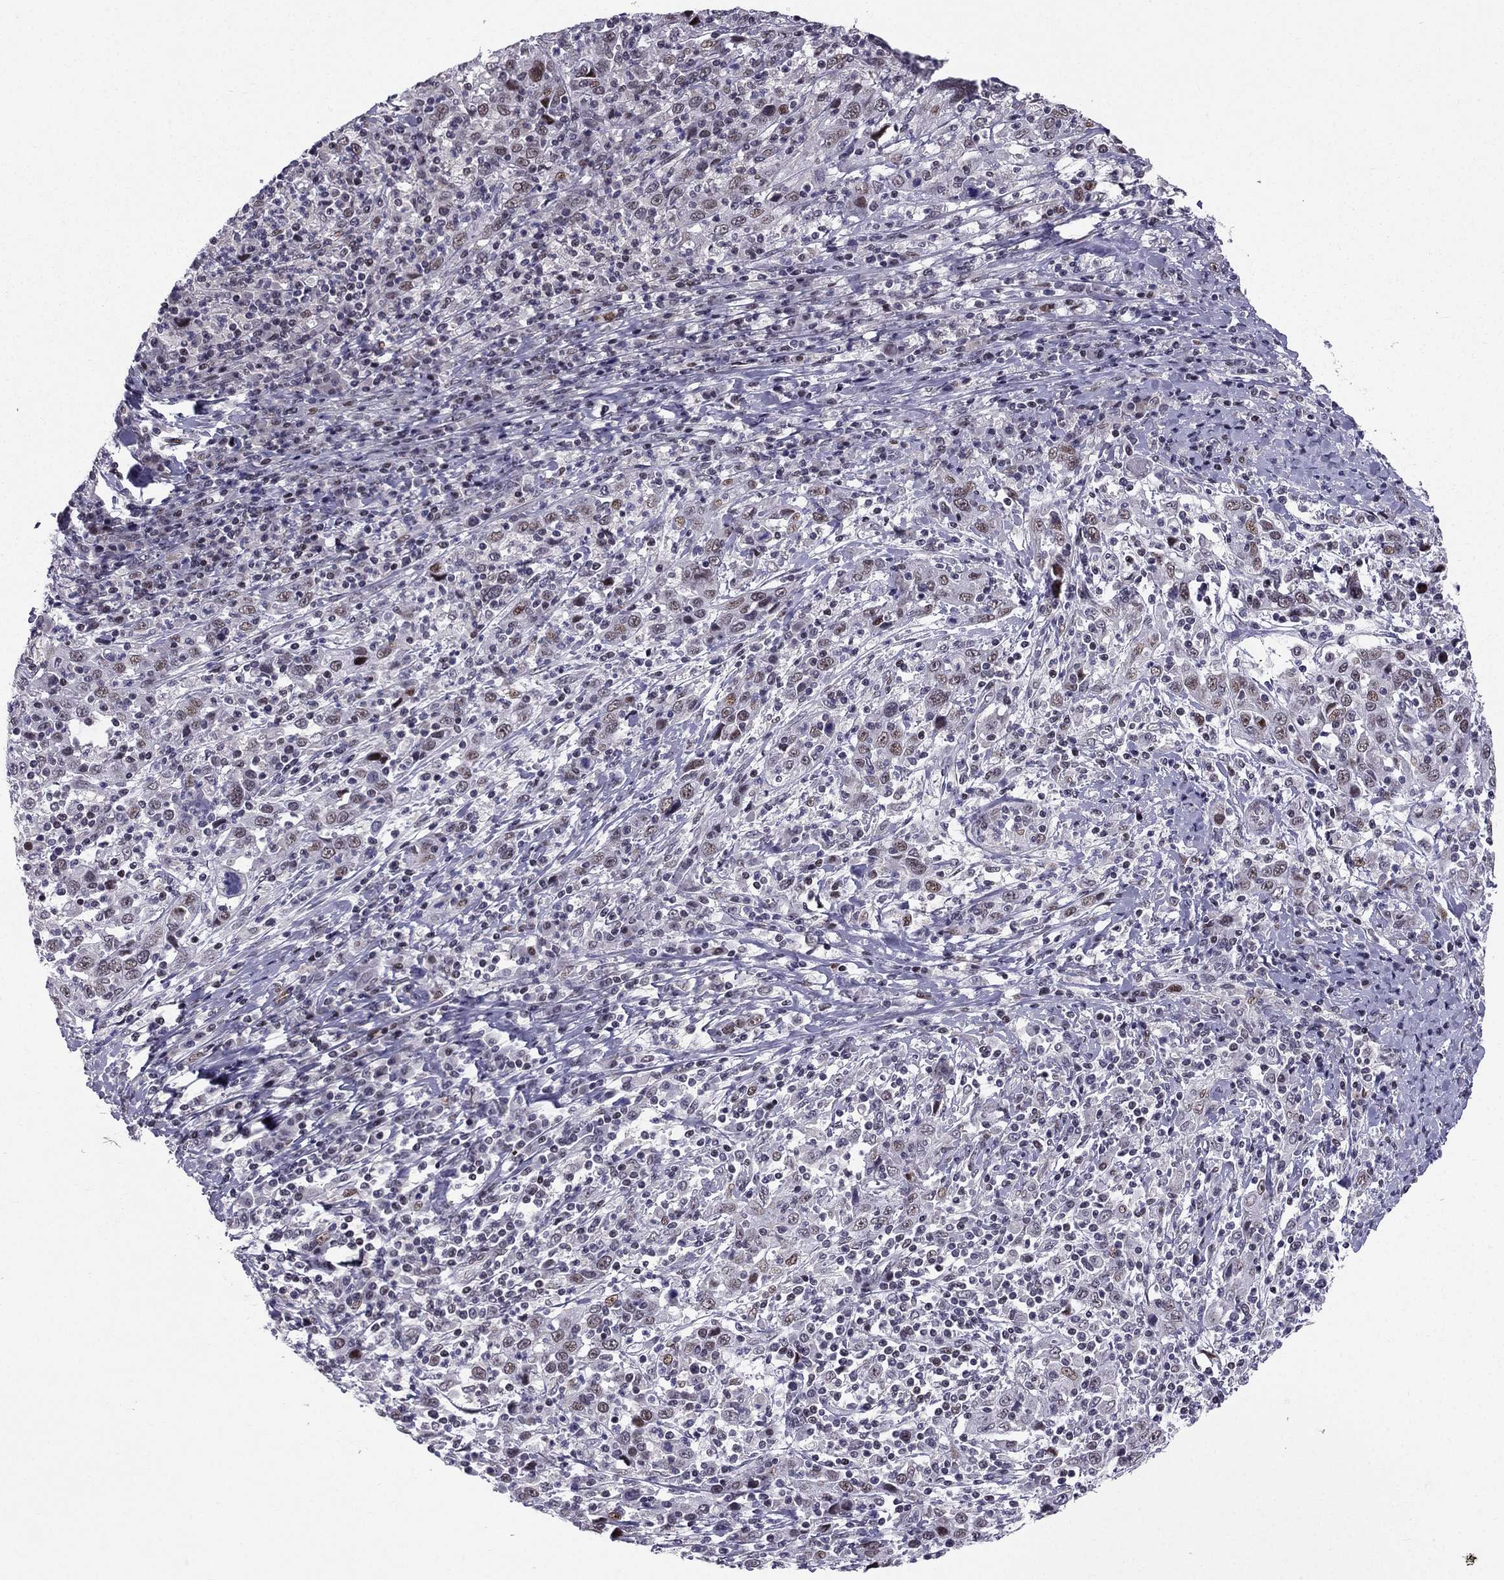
{"staining": {"intensity": "weak", "quantity": "<25%", "location": "nuclear"}, "tissue": "cervical cancer", "cell_type": "Tumor cells", "image_type": "cancer", "snomed": [{"axis": "morphology", "description": "Squamous cell carcinoma, NOS"}, {"axis": "topography", "description": "Cervix"}], "caption": "Immunohistochemistry histopathology image of neoplastic tissue: human squamous cell carcinoma (cervical) stained with DAB (3,3'-diaminobenzidine) reveals no significant protein positivity in tumor cells. (Stains: DAB (3,3'-diaminobenzidine) immunohistochemistry (IHC) with hematoxylin counter stain, Microscopy: brightfield microscopy at high magnification).", "gene": "RPRD2", "patient": {"sex": "female", "age": 46}}